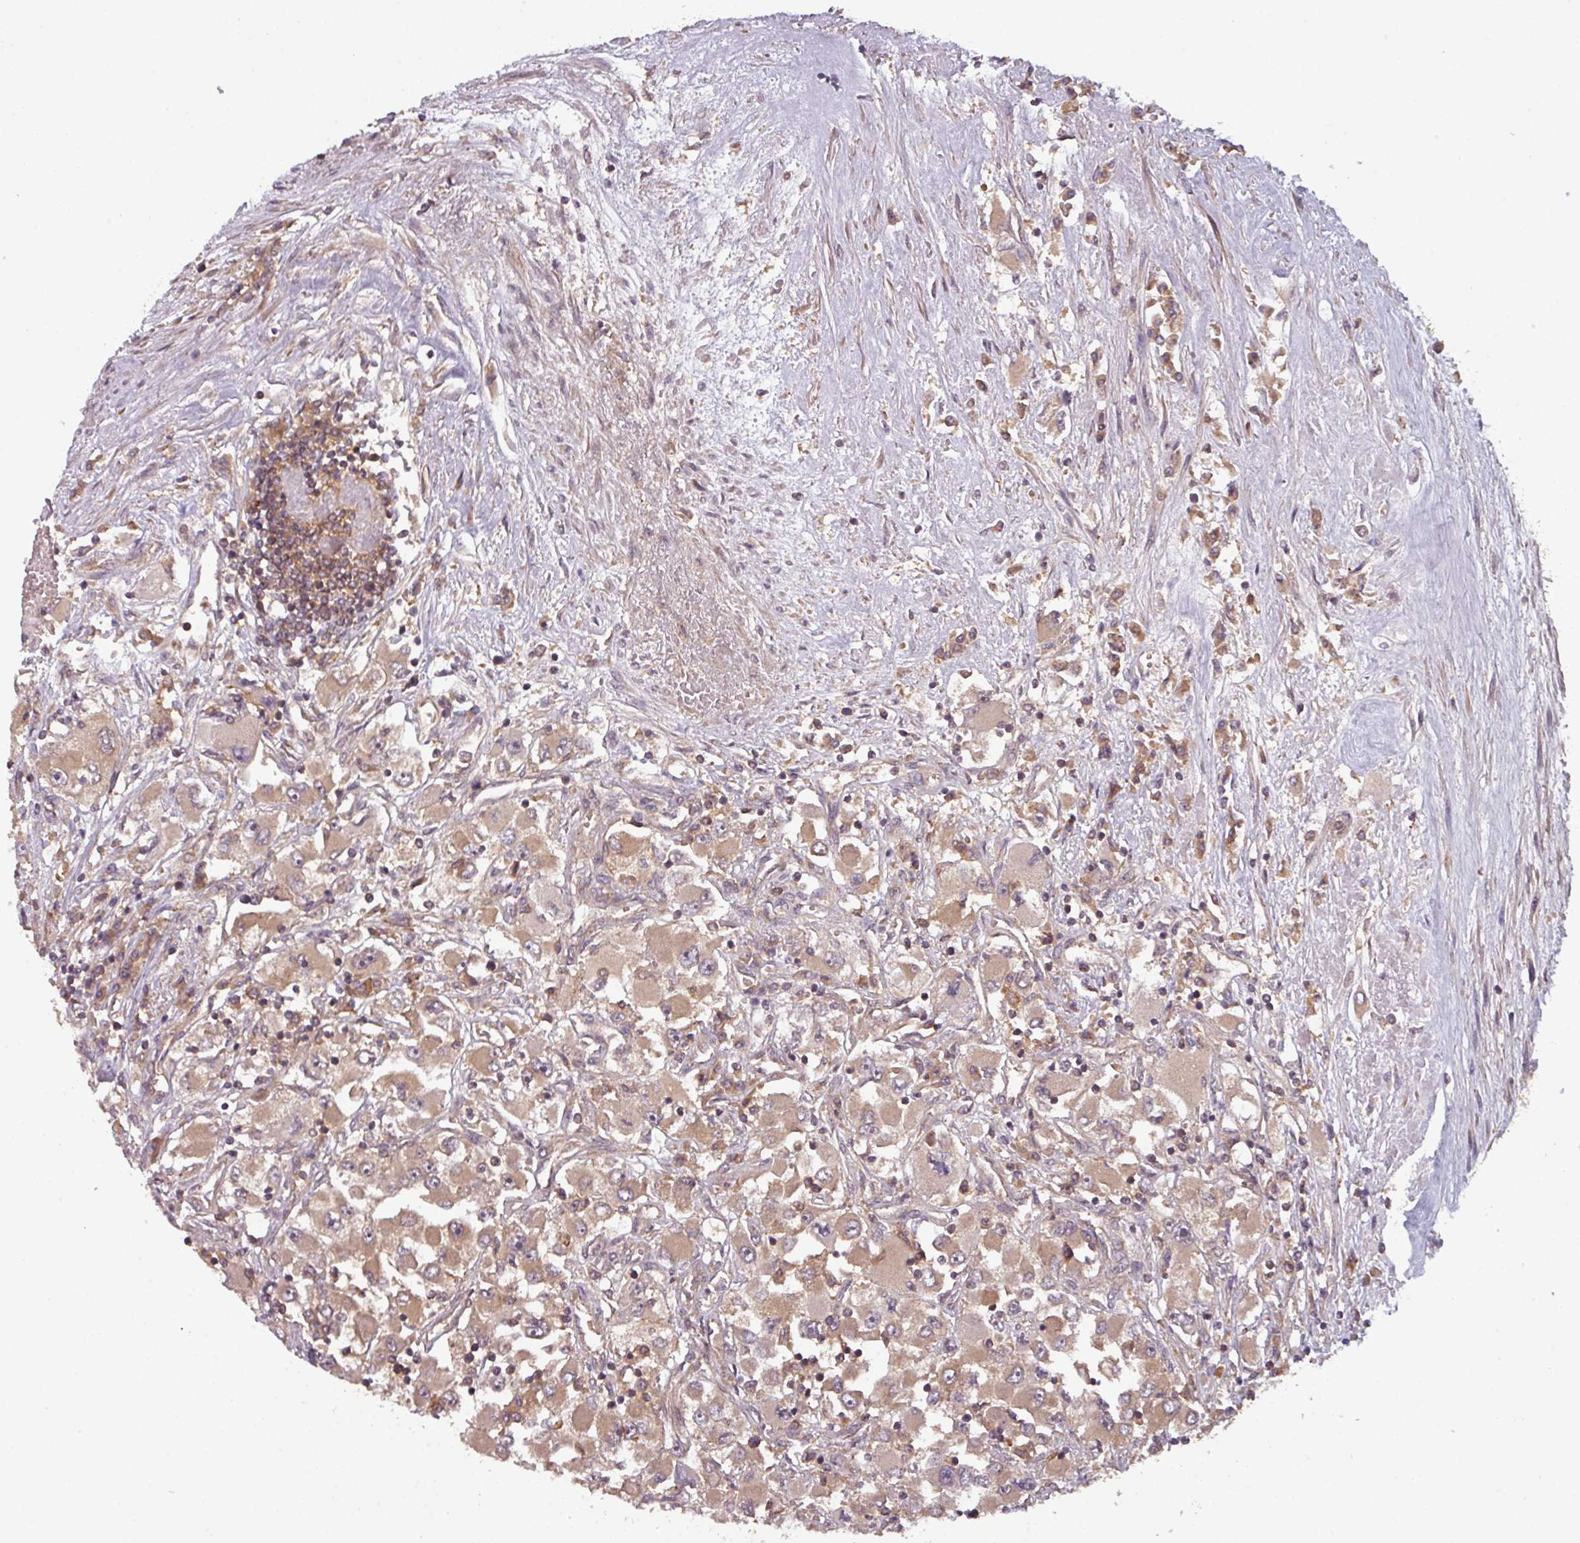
{"staining": {"intensity": "moderate", "quantity": ">75%", "location": "cytoplasmic/membranous"}, "tissue": "renal cancer", "cell_type": "Tumor cells", "image_type": "cancer", "snomed": [{"axis": "morphology", "description": "Adenocarcinoma, NOS"}, {"axis": "topography", "description": "Kidney"}], "caption": "Renal cancer (adenocarcinoma) stained for a protein (brown) exhibits moderate cytoplasmic/membranous positive staining in about >75% of tumor cells.", "gene": "GSKIP", "patient": {"sex": "female", "age": 52}}